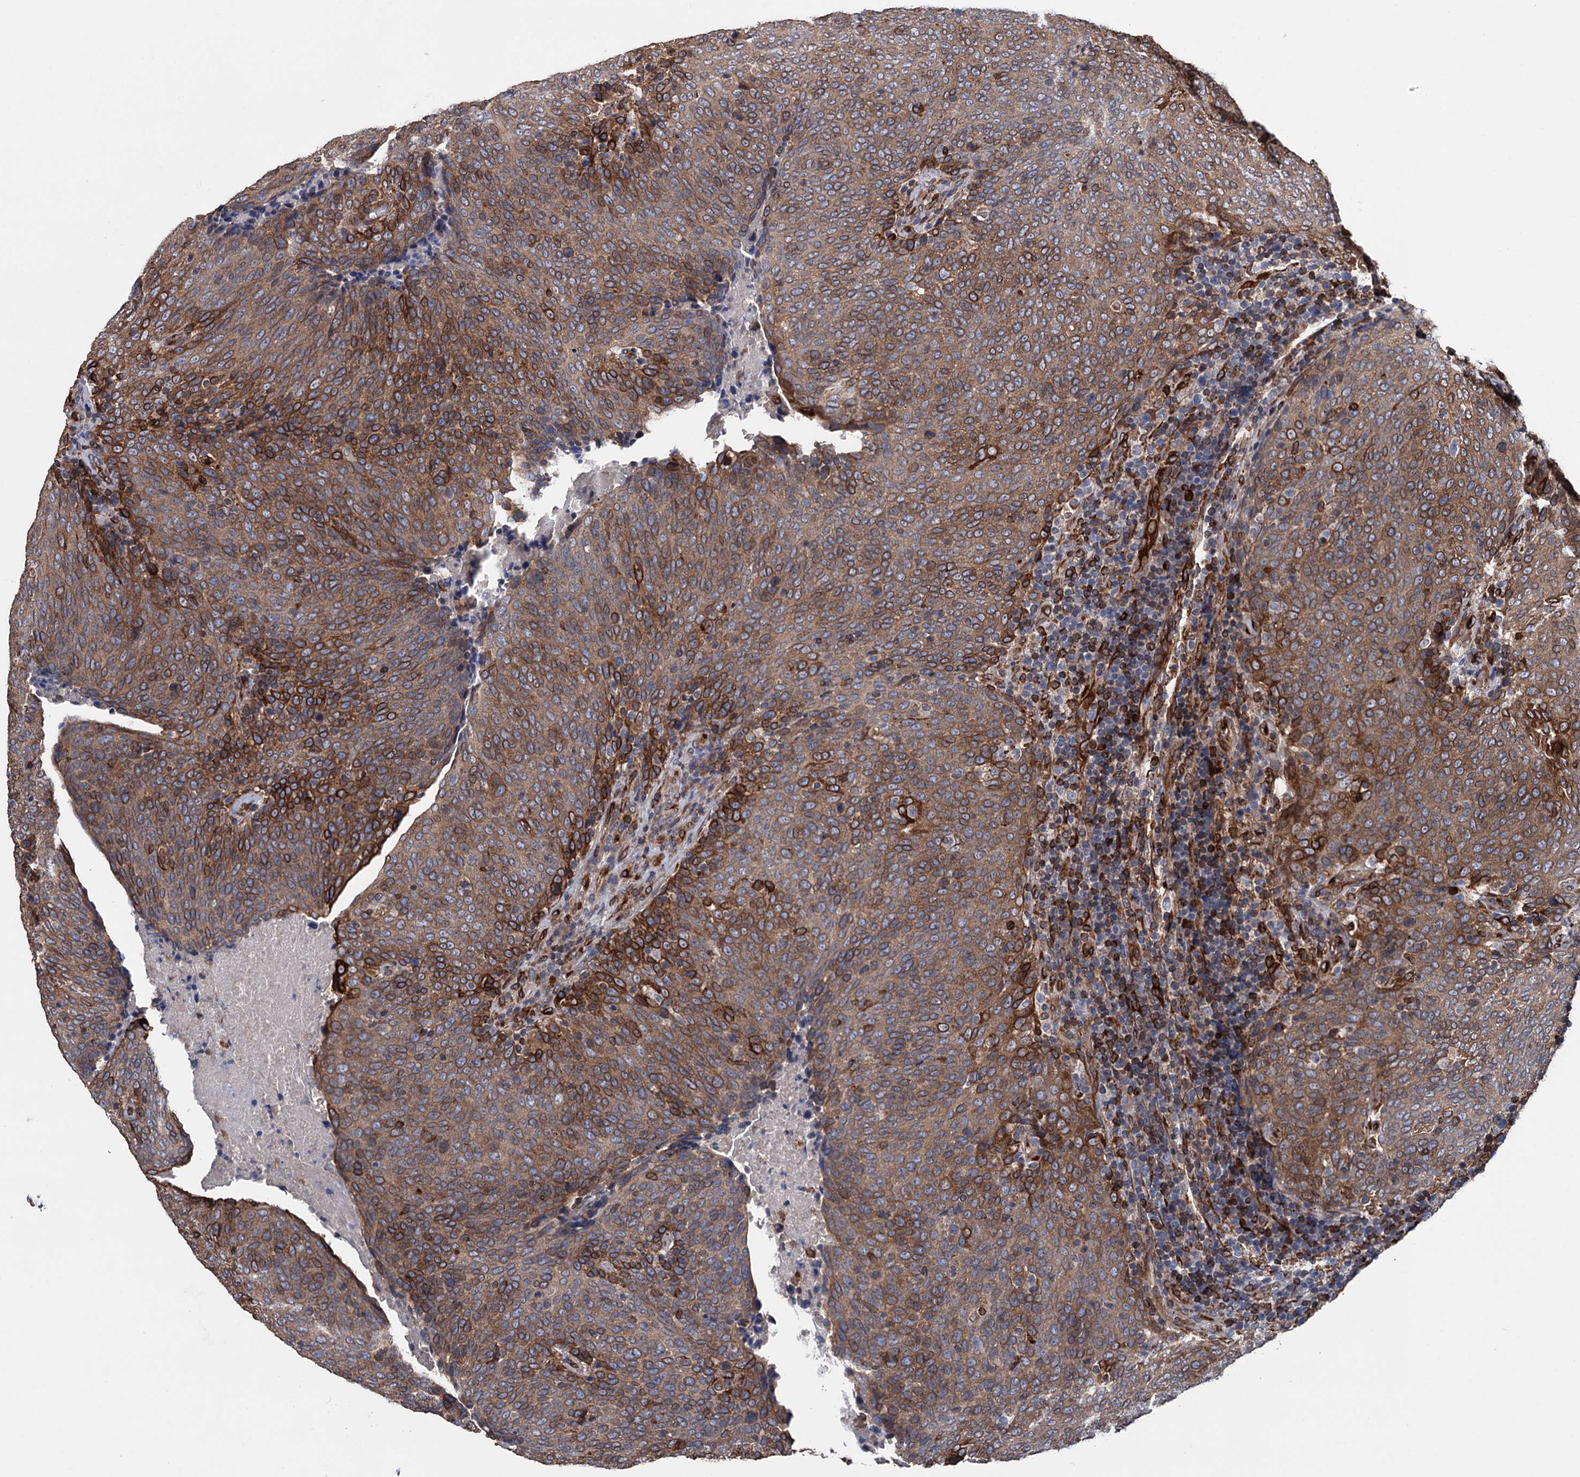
{"staining": {"intensity": "moderate", "quantity": ">75%", "location": "cytoplasmic/membranous"}, "tissue": "head and neck cancer", "cell_type": "Tumor cells", "image_type": "cancer", "snomed": [{"axis": "morphology", "description": "Squamous cell carcinoma, NOS"}, {"axis": "morphology", "description": "Squamous cell carcinoma, metastatic, NOS"}, {"axis": "topography", "description": "Lymph node"}, {"axis": "topography", "description": "Head-Neck"}], "caption": "A high-resolution micrograph shows immunohistochemistry staining of head and neck squamous cell carcinoma, which displays moderate cytoplasmic/membranous expression in approximately >75% of tumor cells.", "gene": "STING1", "patient": {"sex": "male", "age": 62}}